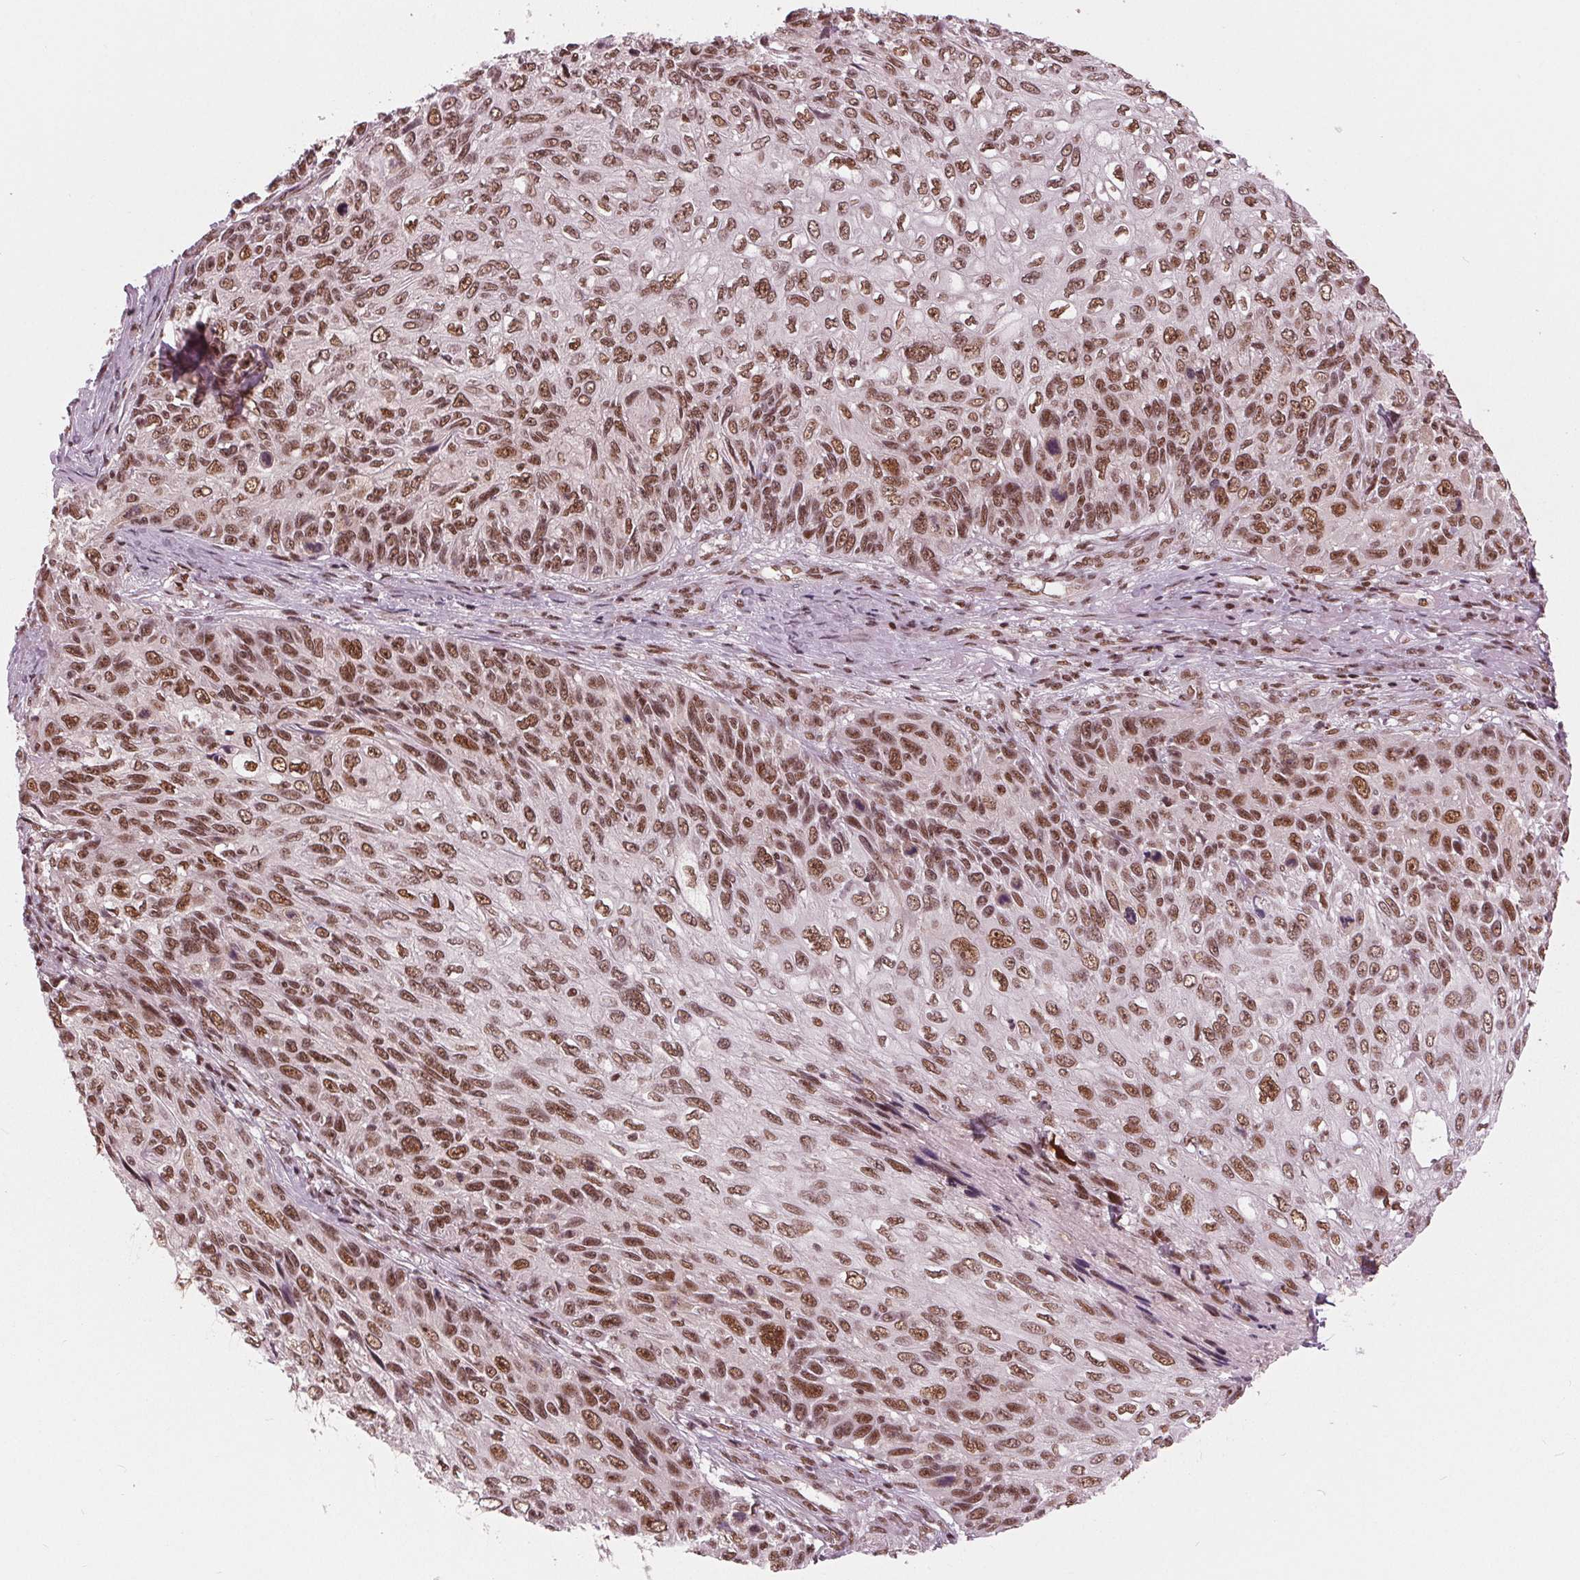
{"staining": {"intensity": "moderate", "quantity": ">75%", "location": "nuclear"}, "tissue": "skin cancer", "cell_type": "Tumor cells", "image_type": "cancer", "snomed": [{"axis": "morphology", "description": "Squamous cell carcinoma, NOS"}, {"axis": "topography", "description": "Skin"}], "caption": "Immunohistochemical staining of skin cancer (squamous cell carcinoma) shows medium levels of moderate nuclear expression in about >75% of tumor cells.", "gene": "LSM2", "patient": {"sex": "male", "age": 92}}